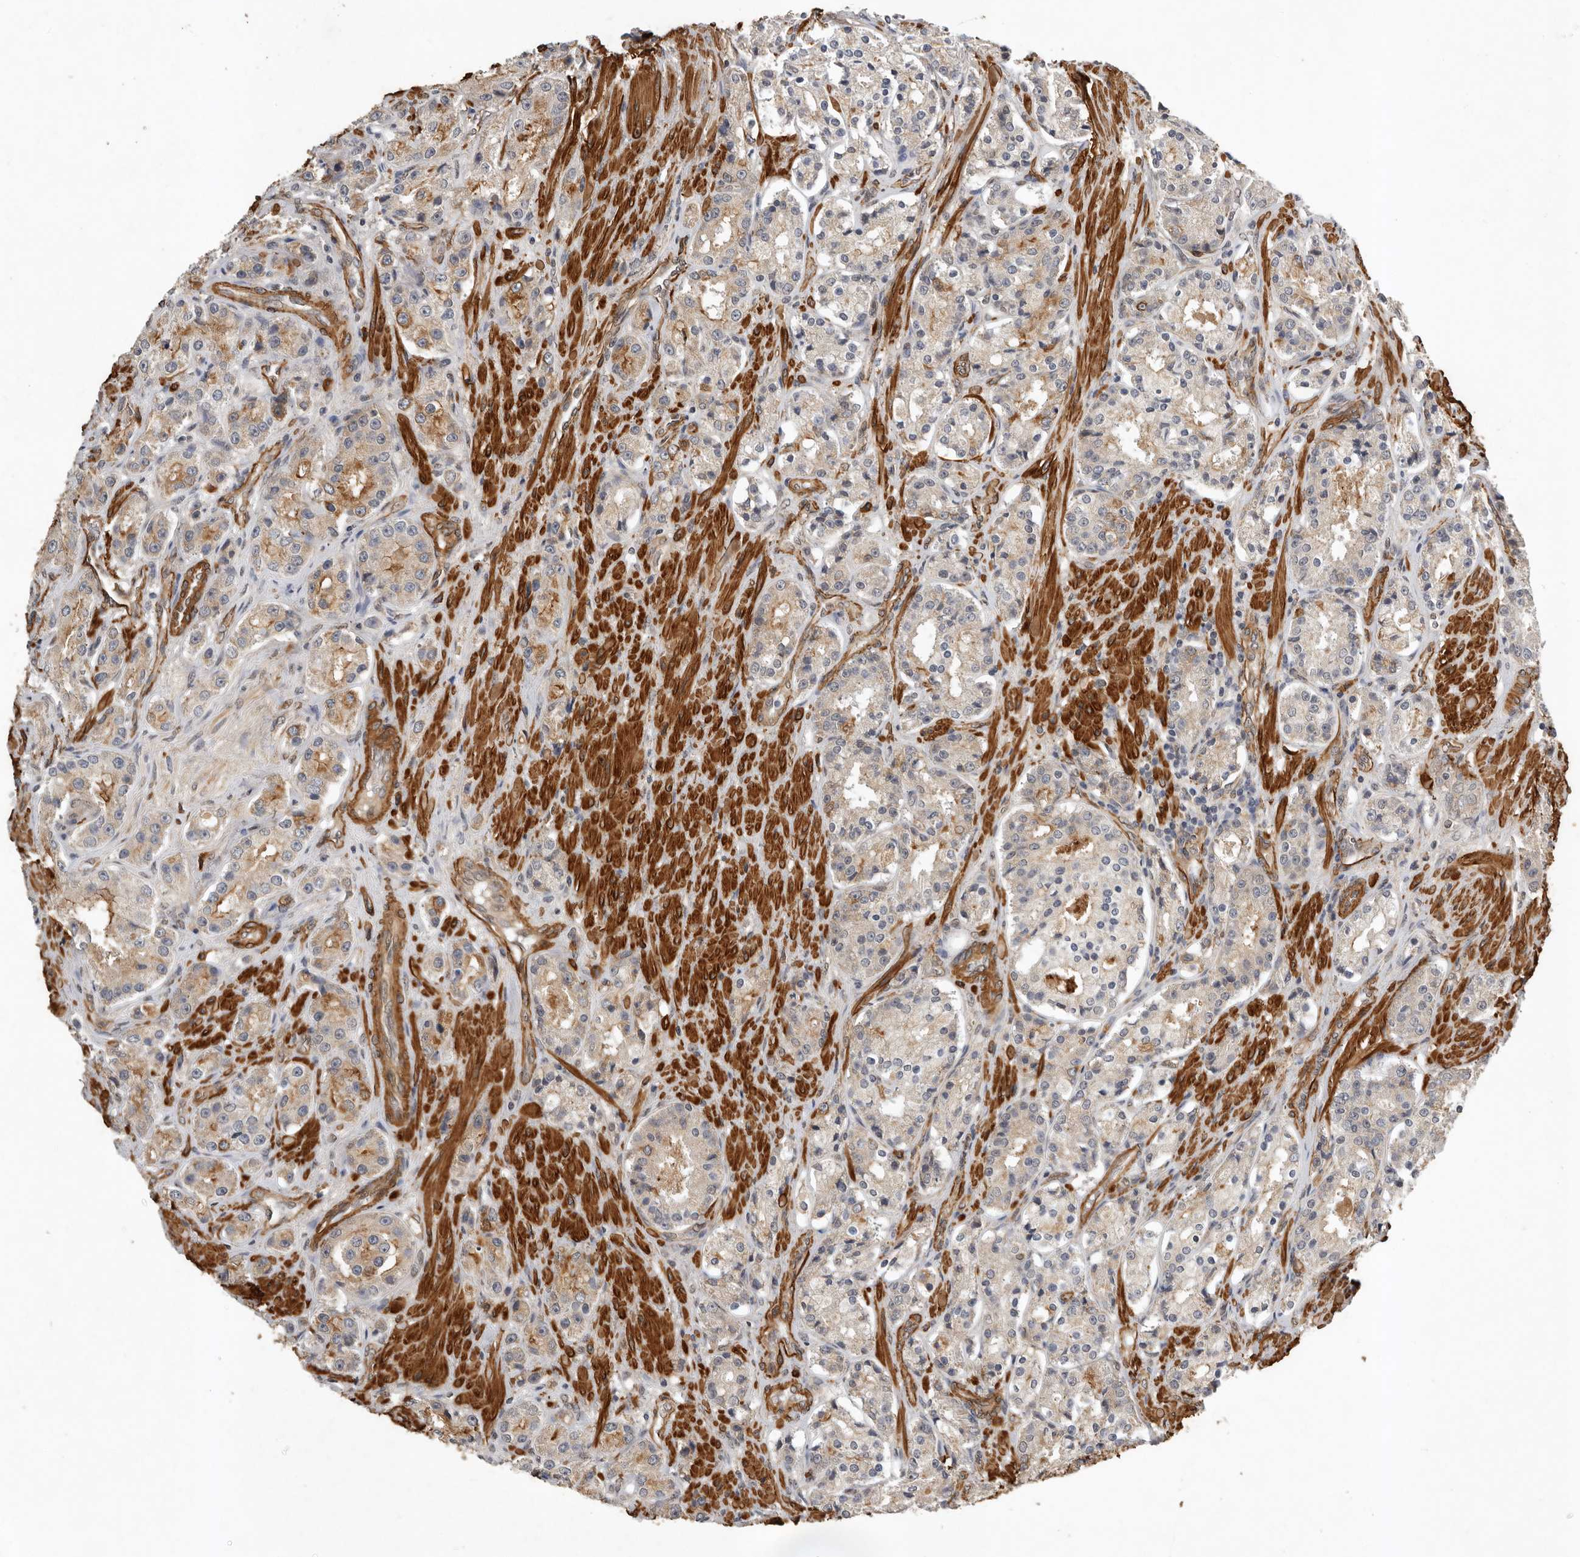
{"staining": {"intensity": "weak", "quantity": "25%-75%", "location": "cytoplasmic/membranous"}, "tissue": "prostate cancer", "cell_type": "Tumor cells", "image_type": "cancer", "snomed": [{"axis": "morphology", "description": "Adenocarcinoma, High grade"}, {"axis": "topography", "description": "Prostate"}], "caption": "The image demonstrates a brown stain indicating the presence of a protein in the cytoplasmic/membranous of tumor cells in prostate cancer (high-grade adenocarcinoma).", "gene": "RNF157", "patient": {"sex": "male", "age": 60}}